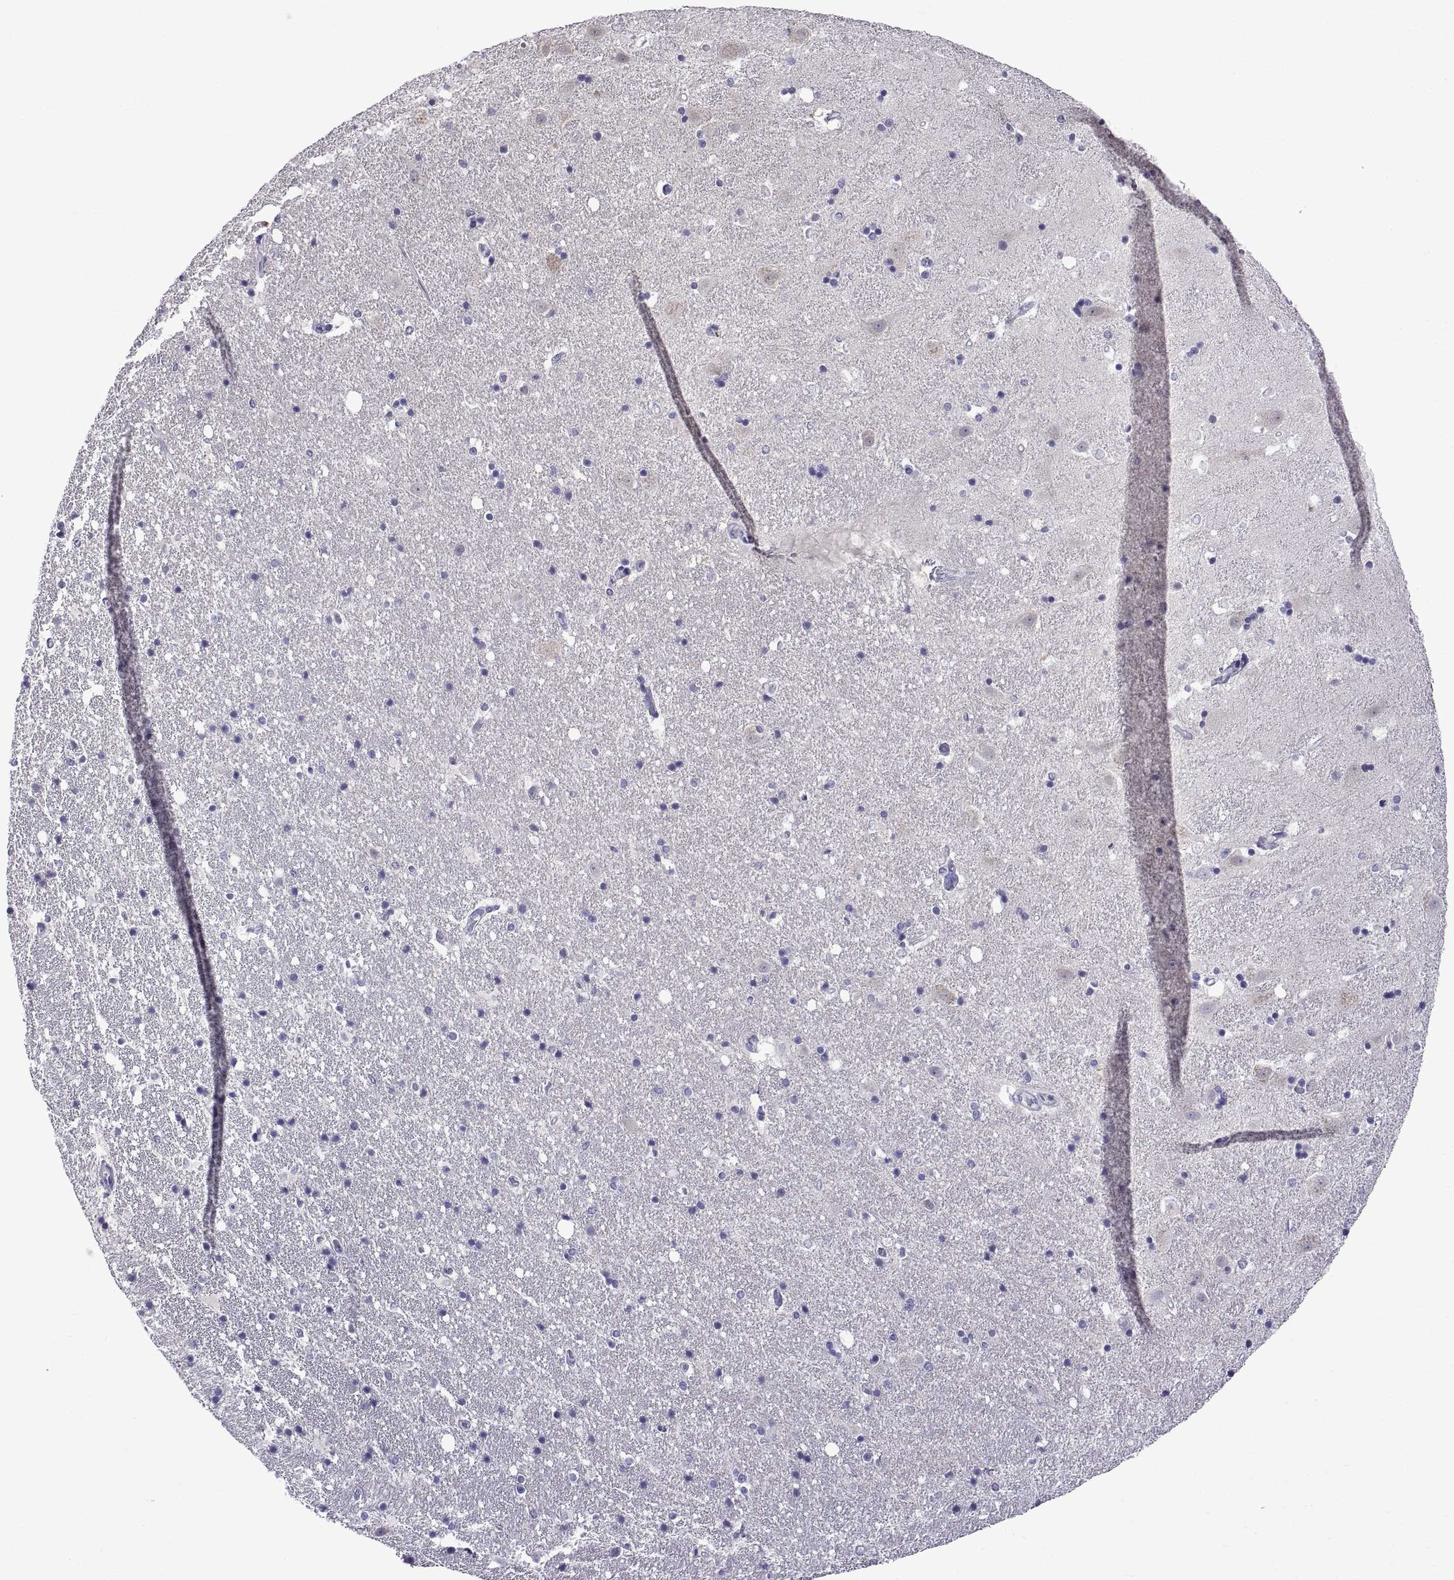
{"staining": {"intensity": "negative", "quantity": "none", "location": "none"}, "tissue": "hippocampus", "cell_type": "Glial cells", "image_type": "normal", "snomed": [{"axis": "morphology", "description": "Normal tissue, NOS"}, {"axis": "topography", "description": "Hippocampus"}], "caption": "Immunohistochemistry (IHC) histopathology image of benign hippocampus: human hippocampus stained with DAB (3,3'-diaminobenzidine) shows no significant protein staining in glial cells. Nuclei are stained in blue.", "gene": "SPDYE10", "patient": {"sex": "male", "age": 49}}